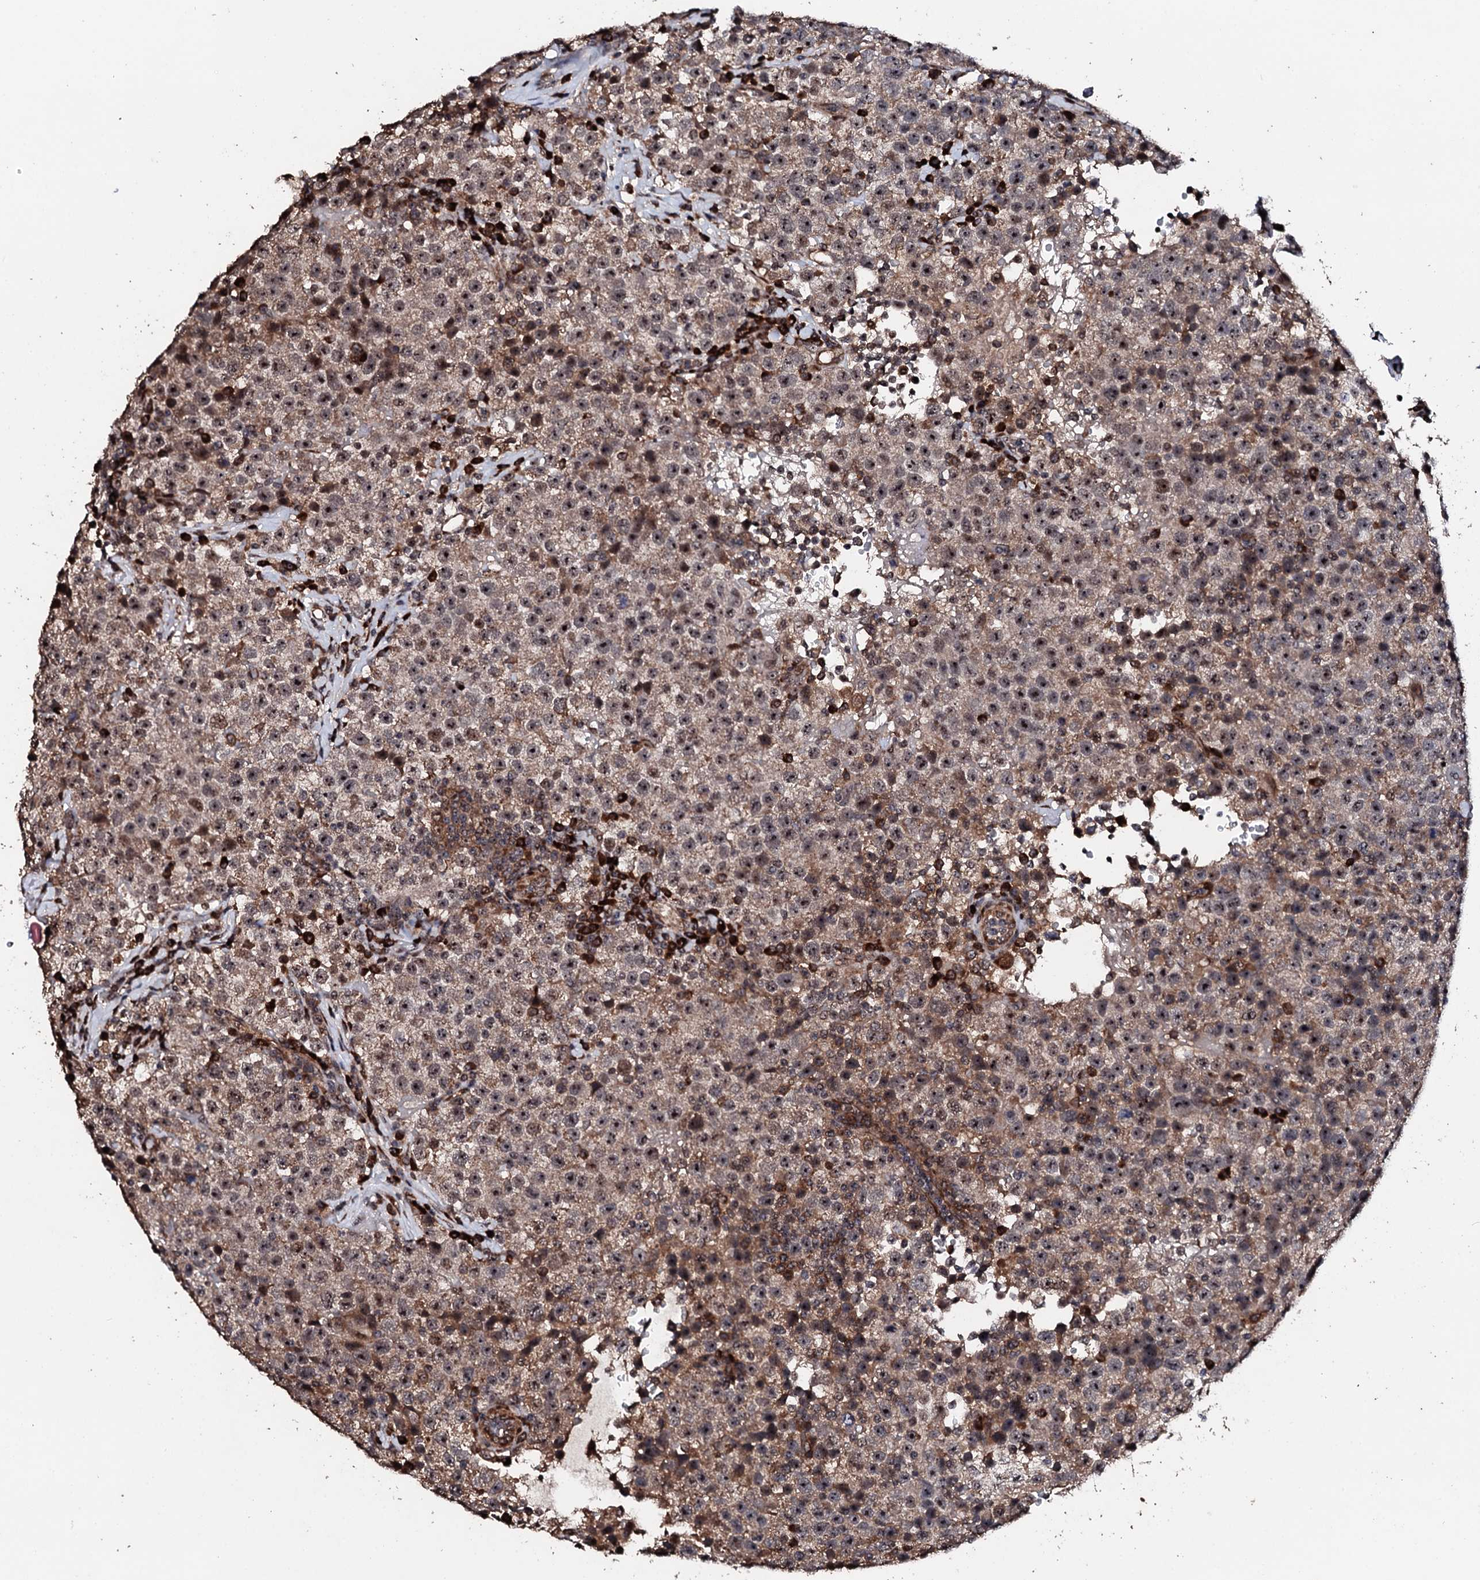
{"staining": {"intensity": "moderate", "quantity": "<25%", "location": "nuclear"}, "tissue": "testis cancer", "cell_type": "Tumor cells", "image_type": "cancer", "snomed": [{"axis": "morphology", "description": "Seminoma, NOS"}, {"axis": "topography", "description": "Testis"}], "caption": "Moderate nuclear expression is identified in approximately <25% of tumor cells in testis cancer. (DAB IHC with brightfield microscopy, high magnification).", "gene": "FAM111A", "patient": {"sex": "male", "age": 22}}